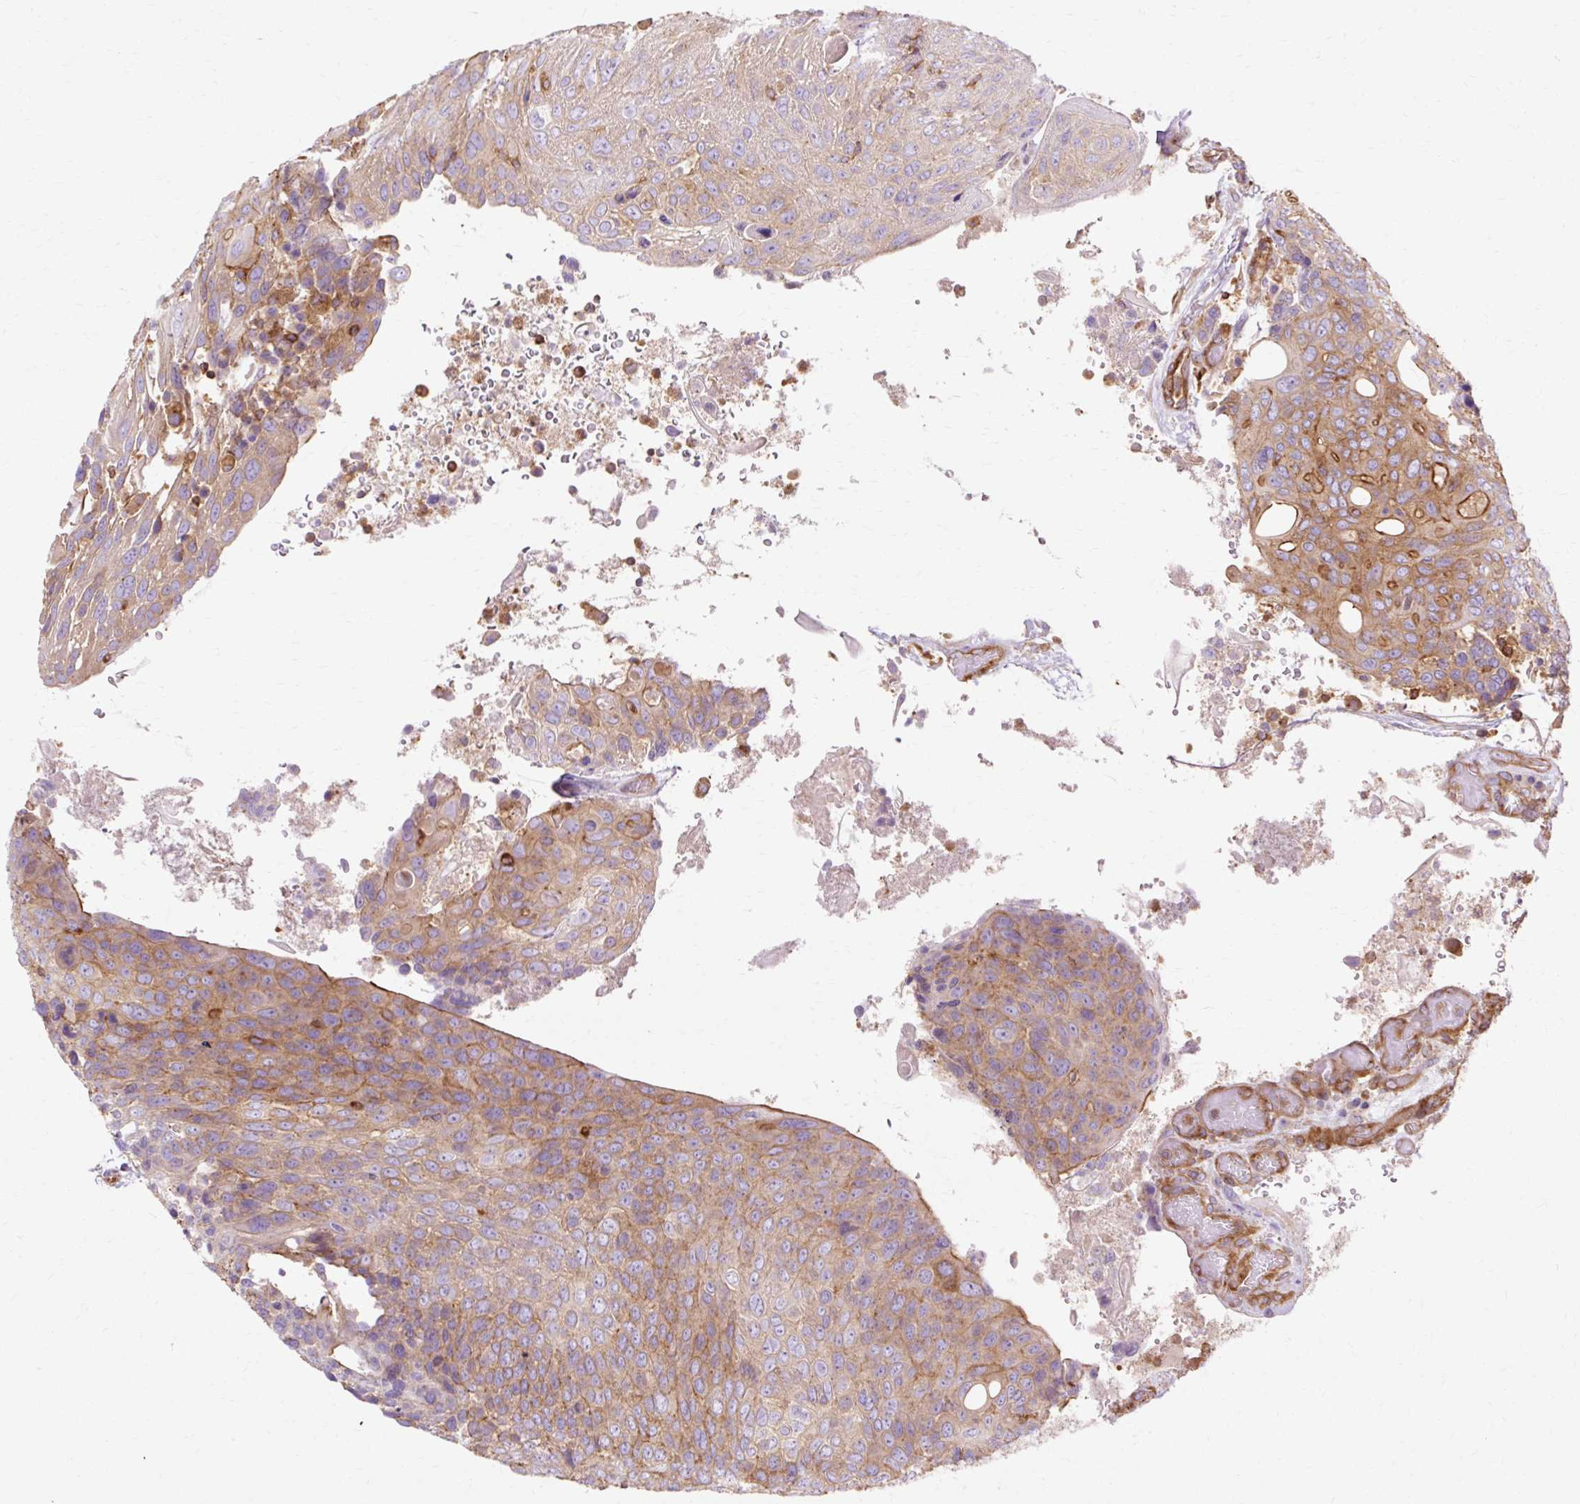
{"staining": {"intensity": "weak", "quantity": "25%-75%", "location": "cytoplasmic/membranous"}, "tissue": "urothelial cancer", "cell_type": "Tumor cells", "image_type": "cancer", "snomed": [{"axis": "morphology", "description": "Urothelial carcinoma, High grade"}, {"axis": "topography", "description": "Urinary bladder"}], "caption": "Urothelial cancer stained with a protein marker demonstrates weak staining in tumor cells.", "gene": "TBC1D2B", "patient": {"sex": "female", "age": 70}}